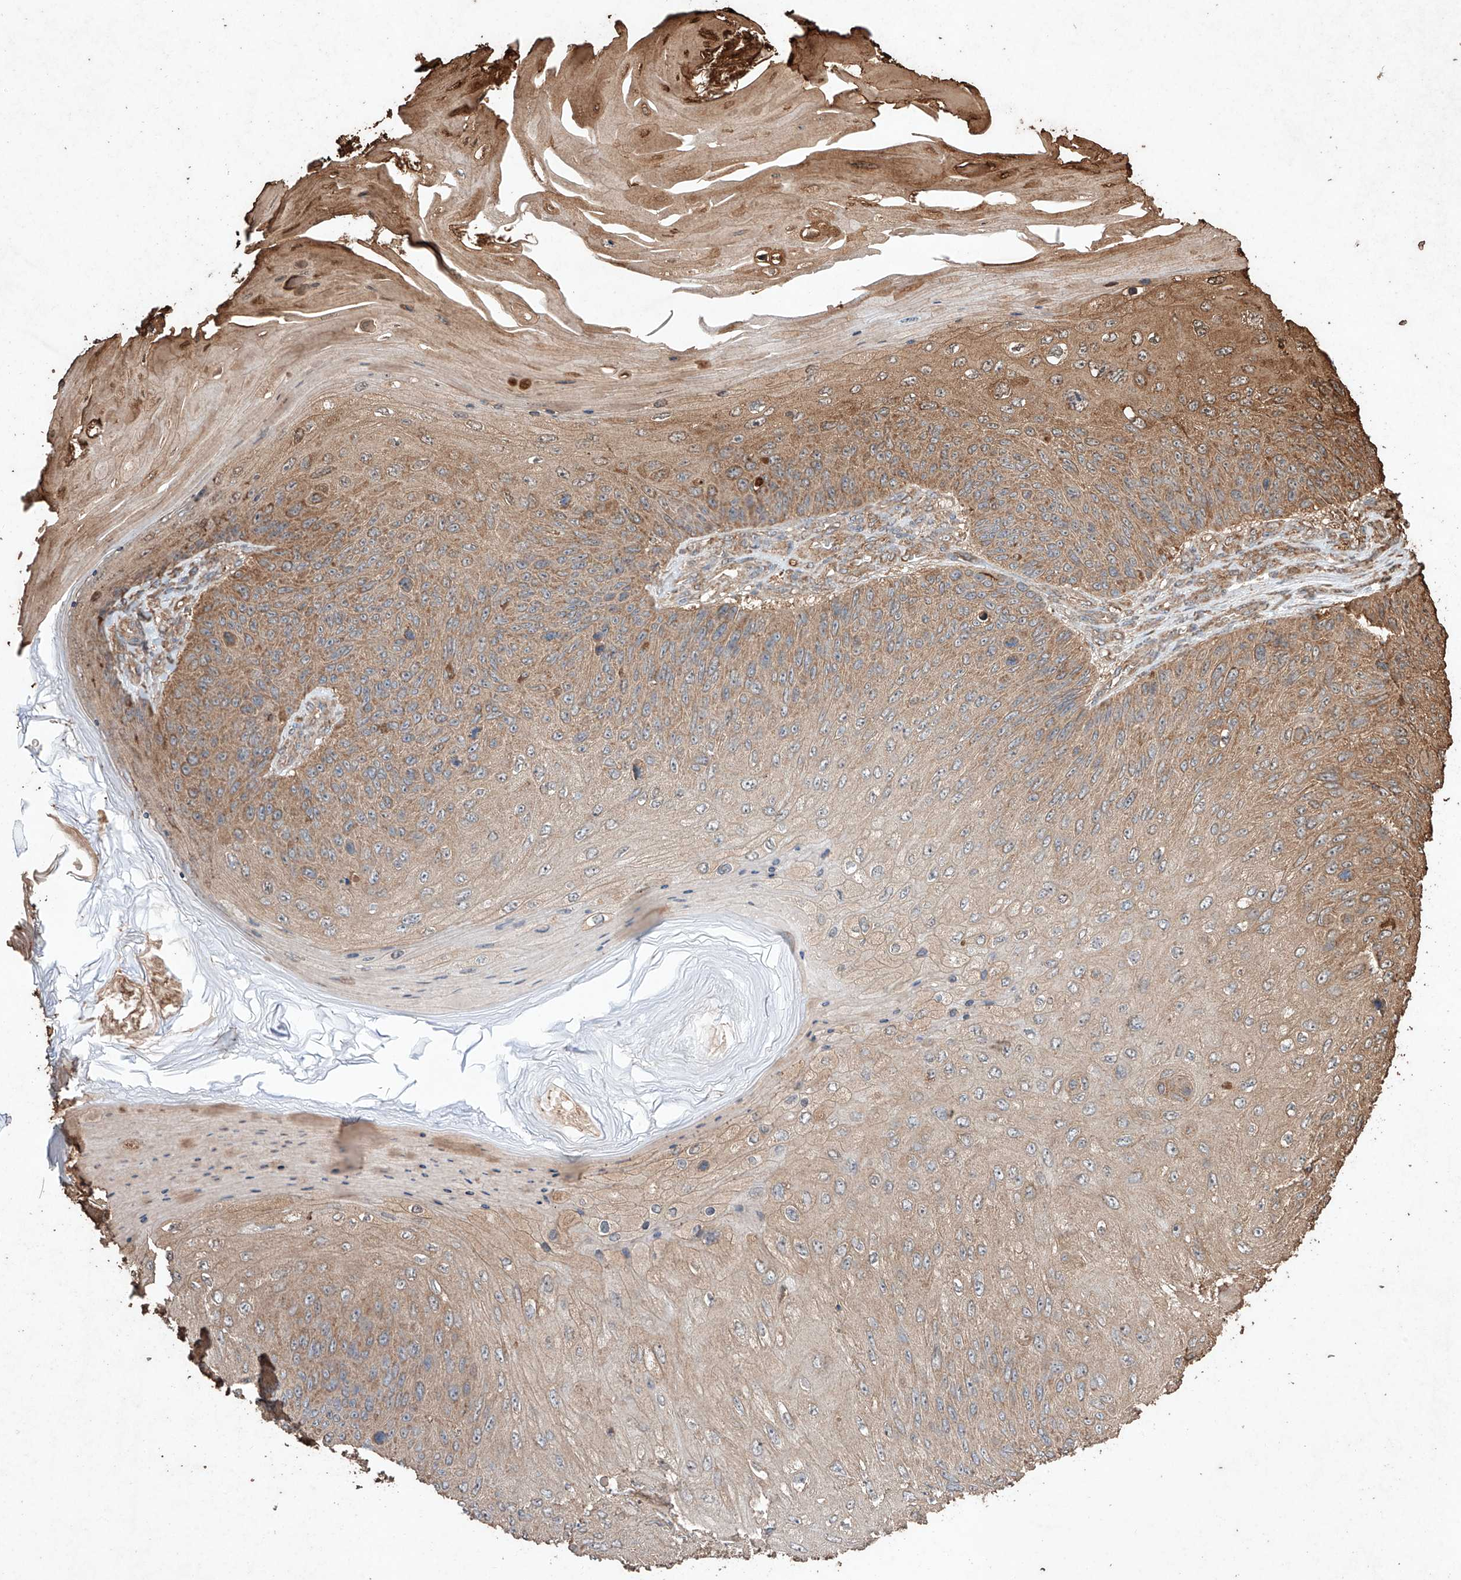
{"staining": {"intensity": "moderate", "quantity": ">75%", "location": "cytoplasmic/membranous"}, "tissue": "skin cancer", "cell_type": "Tumor cells", "image_type": "cancer", "snomed": [{"axis": "morphology", "description": "Squamous cell carcinoma, NOS"}, {"axis": "topography", "description": "Skin"}], "caption": "Squamous cell carcinoma (skin) stained for a protein (brown) exhibits moderate cytoplasmic/membranous positive positivity in about >75% of tumor cells.", "gene": "M6PR", "patient": {"sex": "female", "age": 88}}